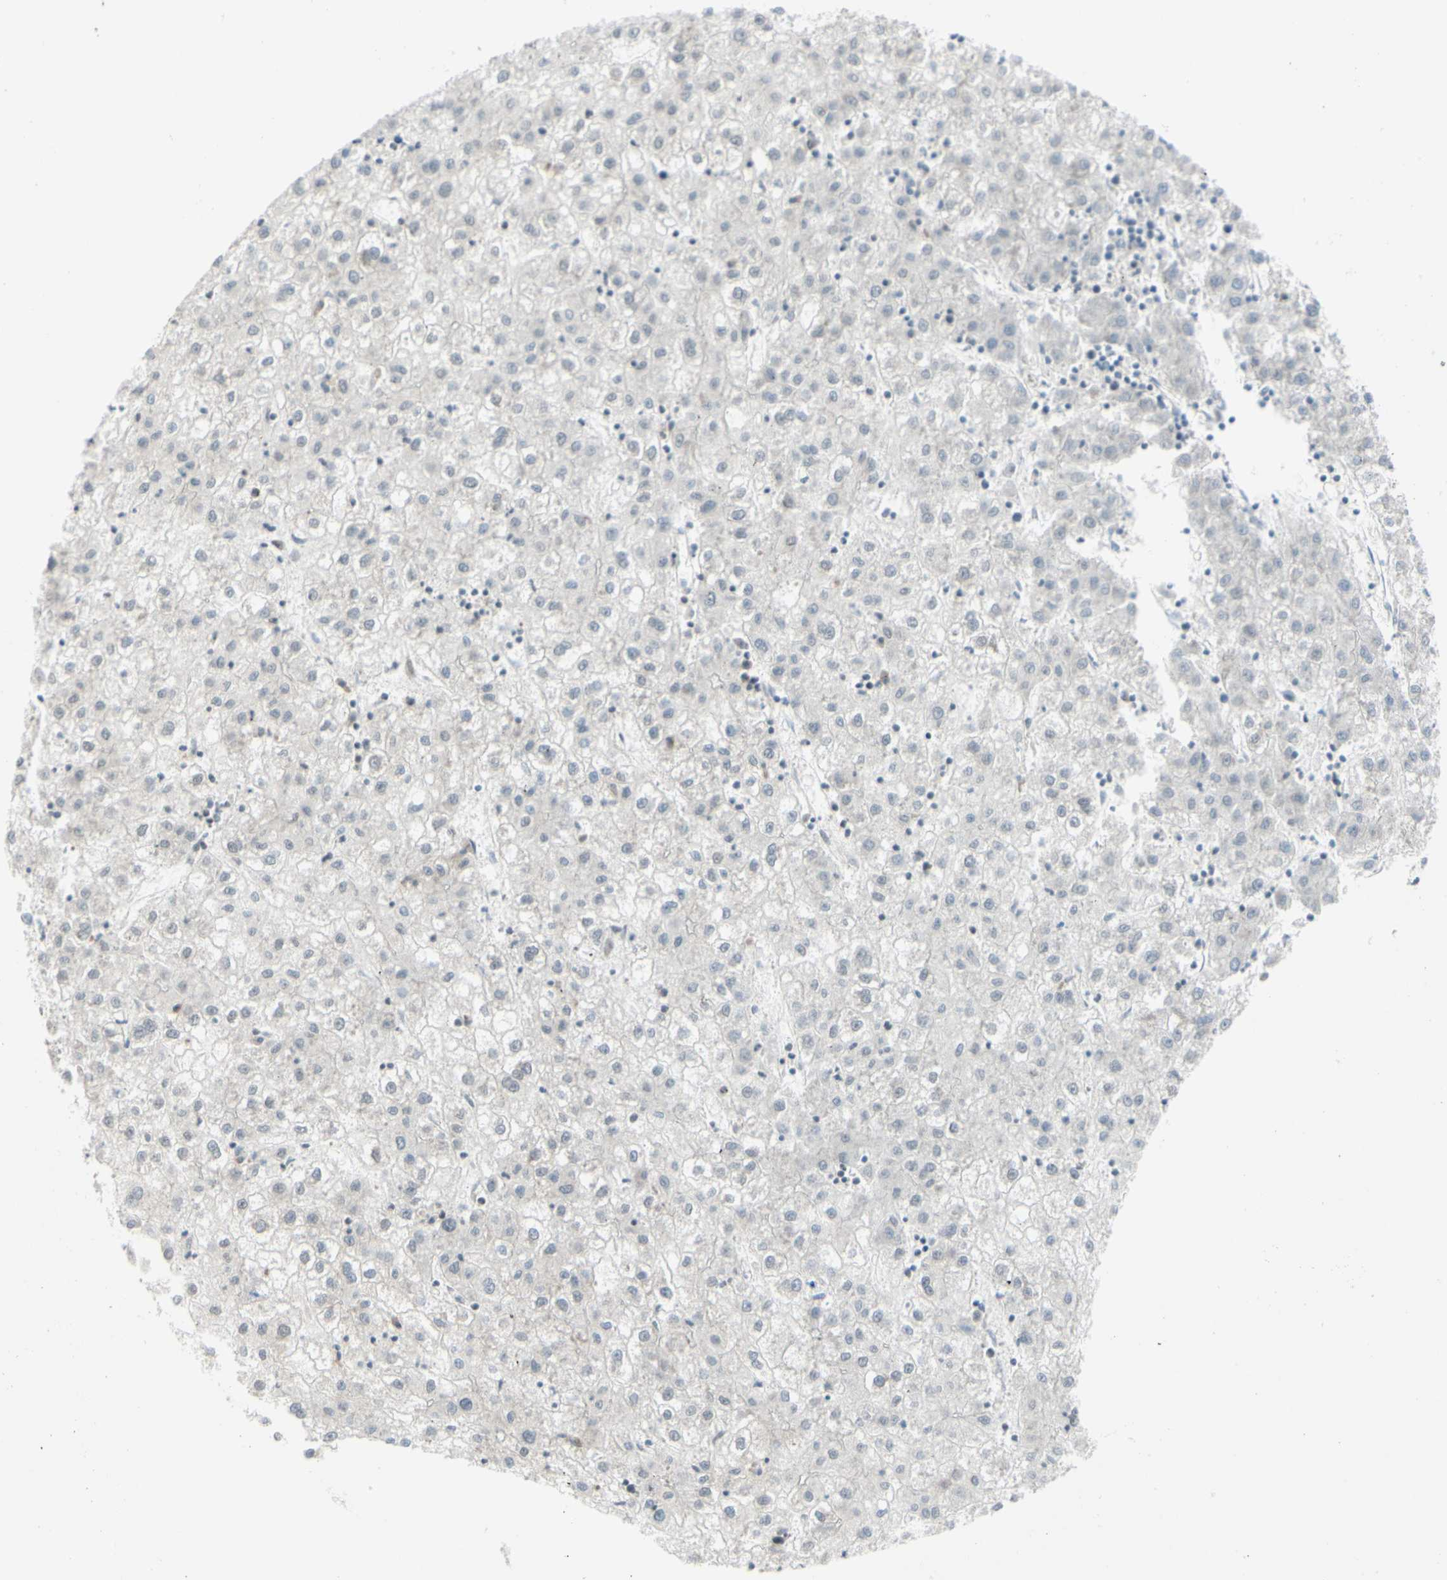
{"staining": {"intensity": "weak", "quantity": ">75%", "location": "cytoplasmic/membranous"}, "tissue": "liver cancer", "cell_type": "Tumor cells", "image_type": "cancer", "snomed": [{"axis": "morphology", "description": "Carcinoma, Hepatocellular, NOS"}, {"axis": "topography", "description": "Liver"}], "caption": "IHC (DAB) staining of human hepatocellular carcinoma (liver) displays weak cytoplasmic/membranous protein staining in about >75% of tumor cells. Nuclei are stained in blue.", "gene": "BRMS1", "patient": {"sex": "male", "age": 72}}